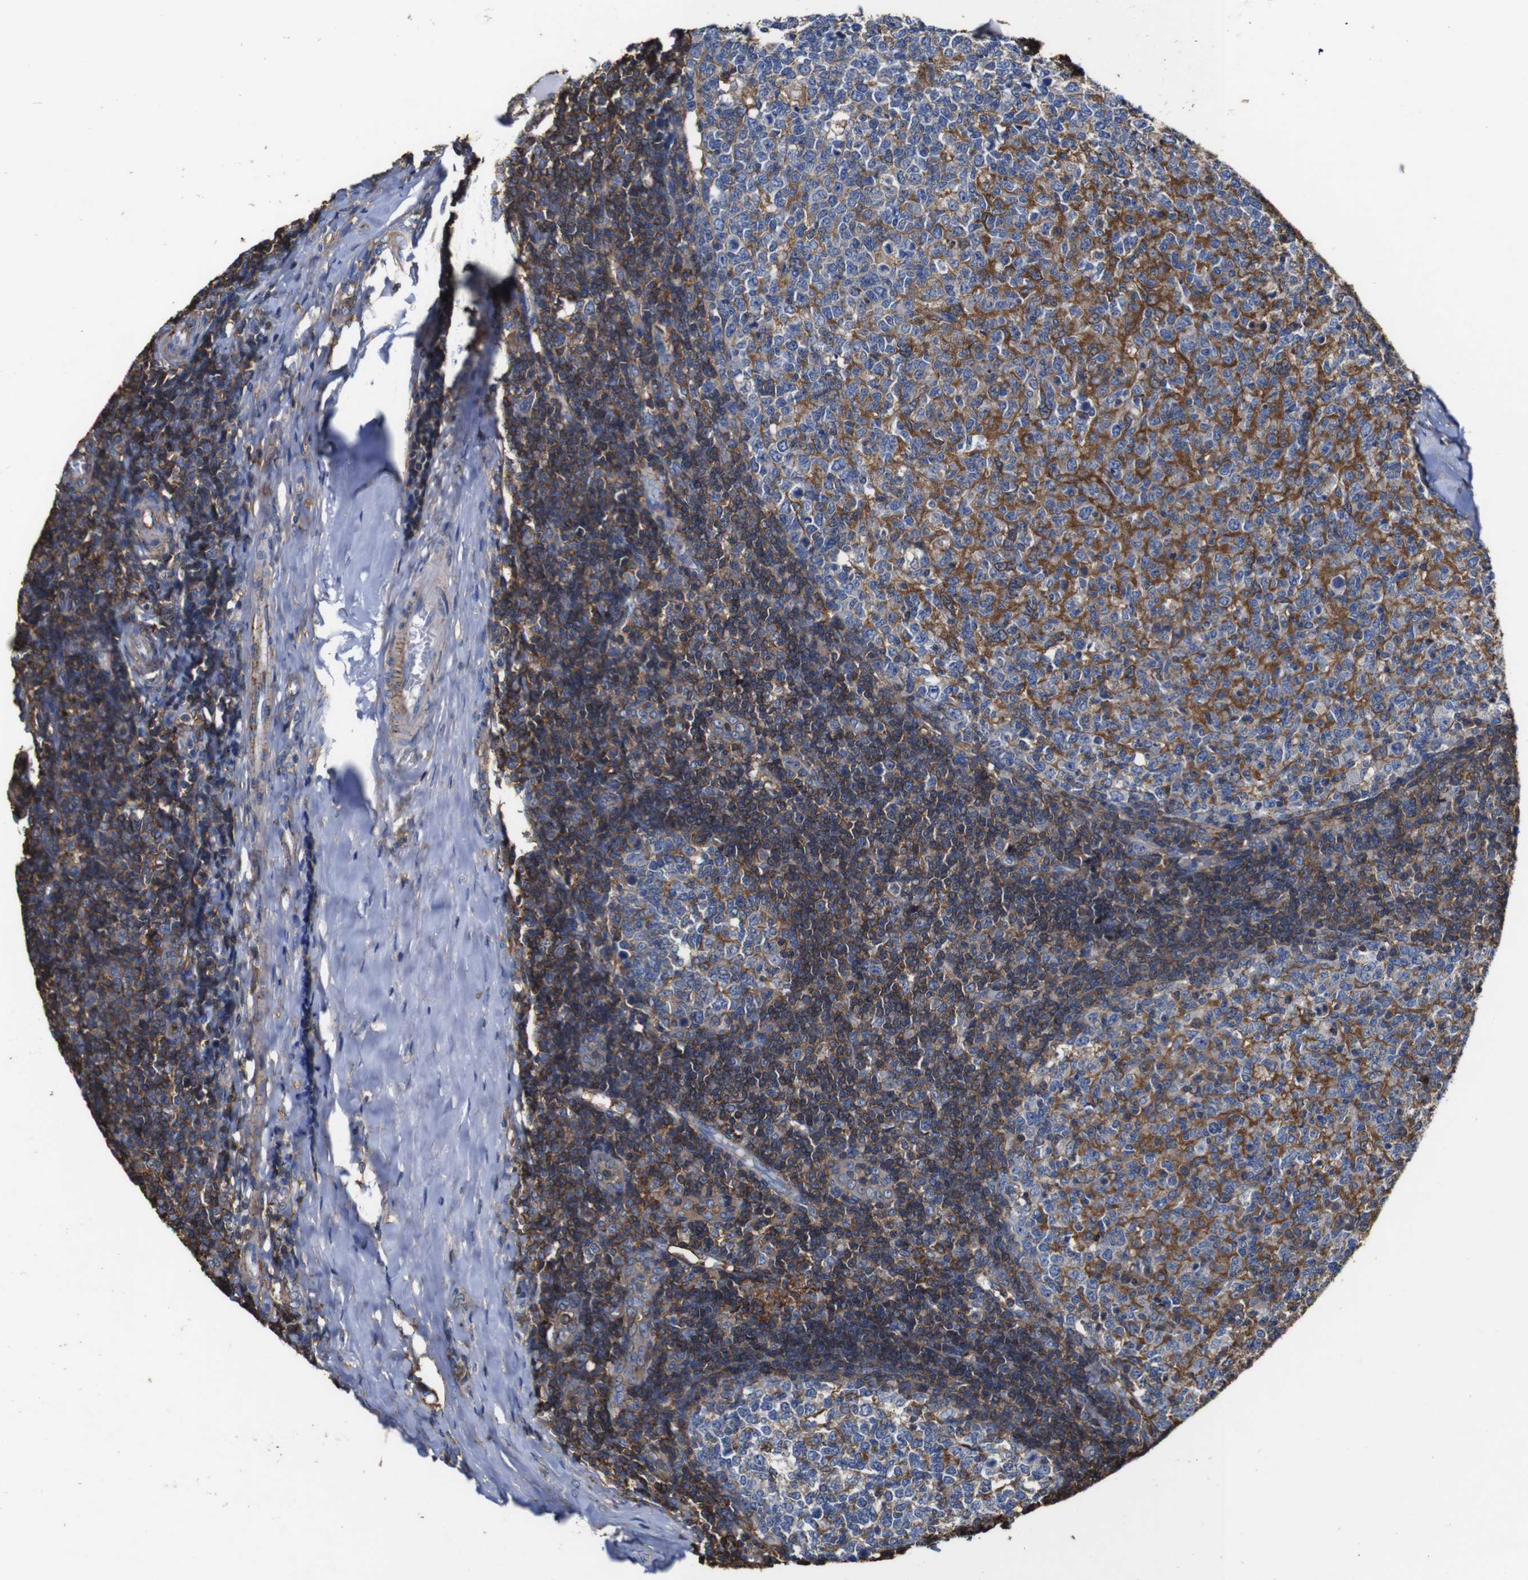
{"staining": {"intensity": "moderate", "quantity": "25%-75%", "location": "cytoplasmic/membranous"}, "tissue": "tonsil", "cell_type": "Germinal center cells", "image_type": "normal", "snomed": [{"axis": "morphology", "description": "Normal tissue, NOS"}, {"axis": "topography", "description": "Tonsil"}], "caption": "Protein staining demonstrates moderate cytoplasmic/membranous positivity in about 25%-75% of germinal center cells in unremarkable tonsil.", "gene": "PI4KA", "patient": {"sex": "female", "age": 19}}